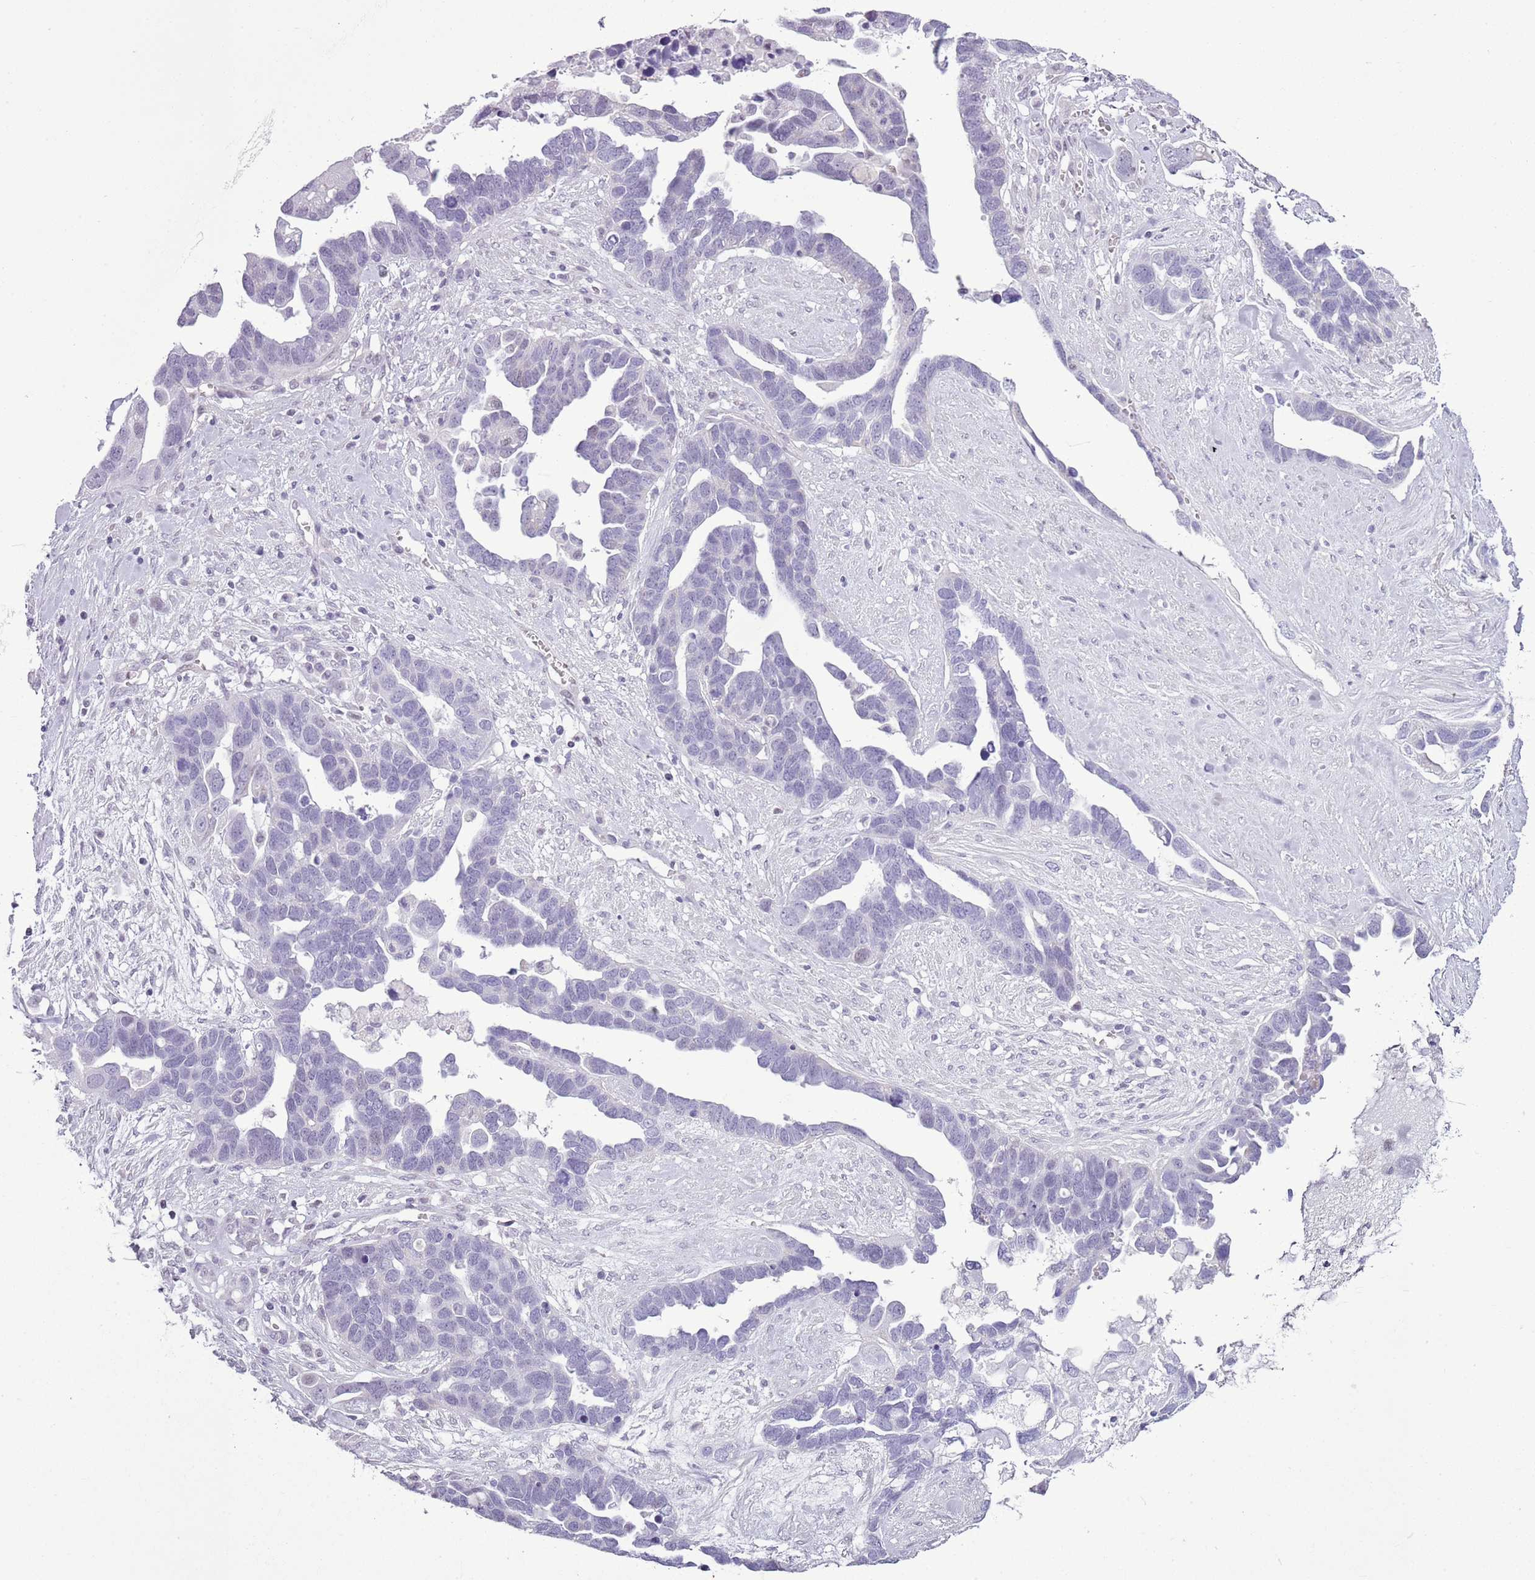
{"staining": {"intensity": "negative", "quantity": "none", "location": "none"}, "tissue": "ovarian cancer", "cell_type": "Tumor cells", "image_type": "cancer", "snomed": [{"axis": "morphology", "description": "Cystadenocarcinoma, serous, NOS"}, {"axis": "topography", "description": "Ovary"}], "caption": "Protein analysis of serous cystadenocarcinoma (ovarian) exhibits no significant staining in tumor cells.", "gene": "RPL3L", "patient": {"sex": "female", "age": 54}}